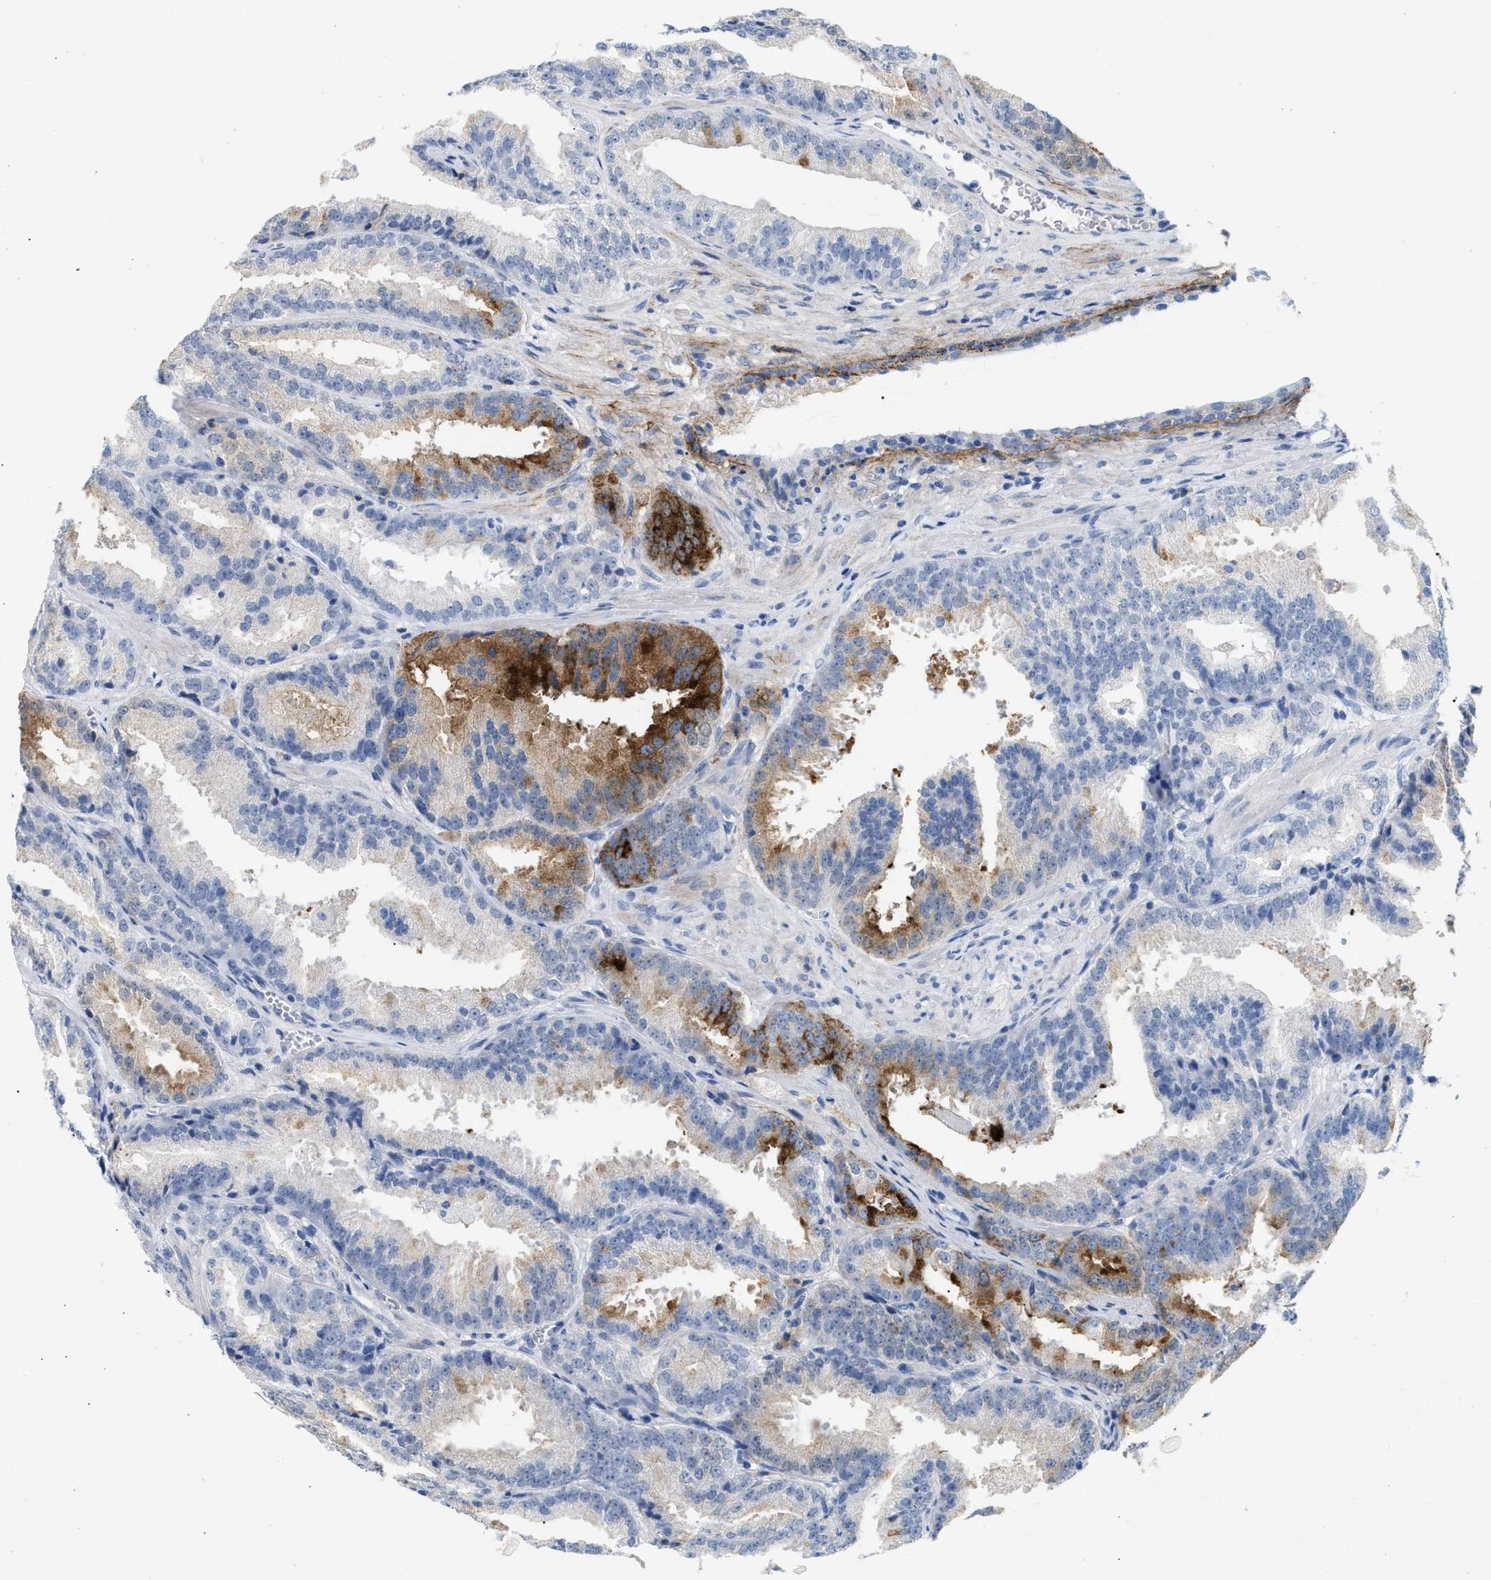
{"staining": {"intensity": "moderate", "quantity": "<25%", "location": "cytoplasmic/membranous"}, "tissue": "prostate cancer", "cell_type": "Tumor cells", "image_type": "cancer", "snomed": [{"axis": "morphology", "description": "Adenocarcinoma, High grade"}, {"axis": "topography", "description": "Prostate"}], "caption": "Immunohistochemical staining of human adenocarcinoma (high-grade) (prostate) reveals low levels of moderate cytoplasmic/membranous positivity in about <25% of tumor cells. (DAB IHC with brightfield microscopy, high magnification).", "gene": "TNR", "patient": {"sex": "male", "age": 61}}